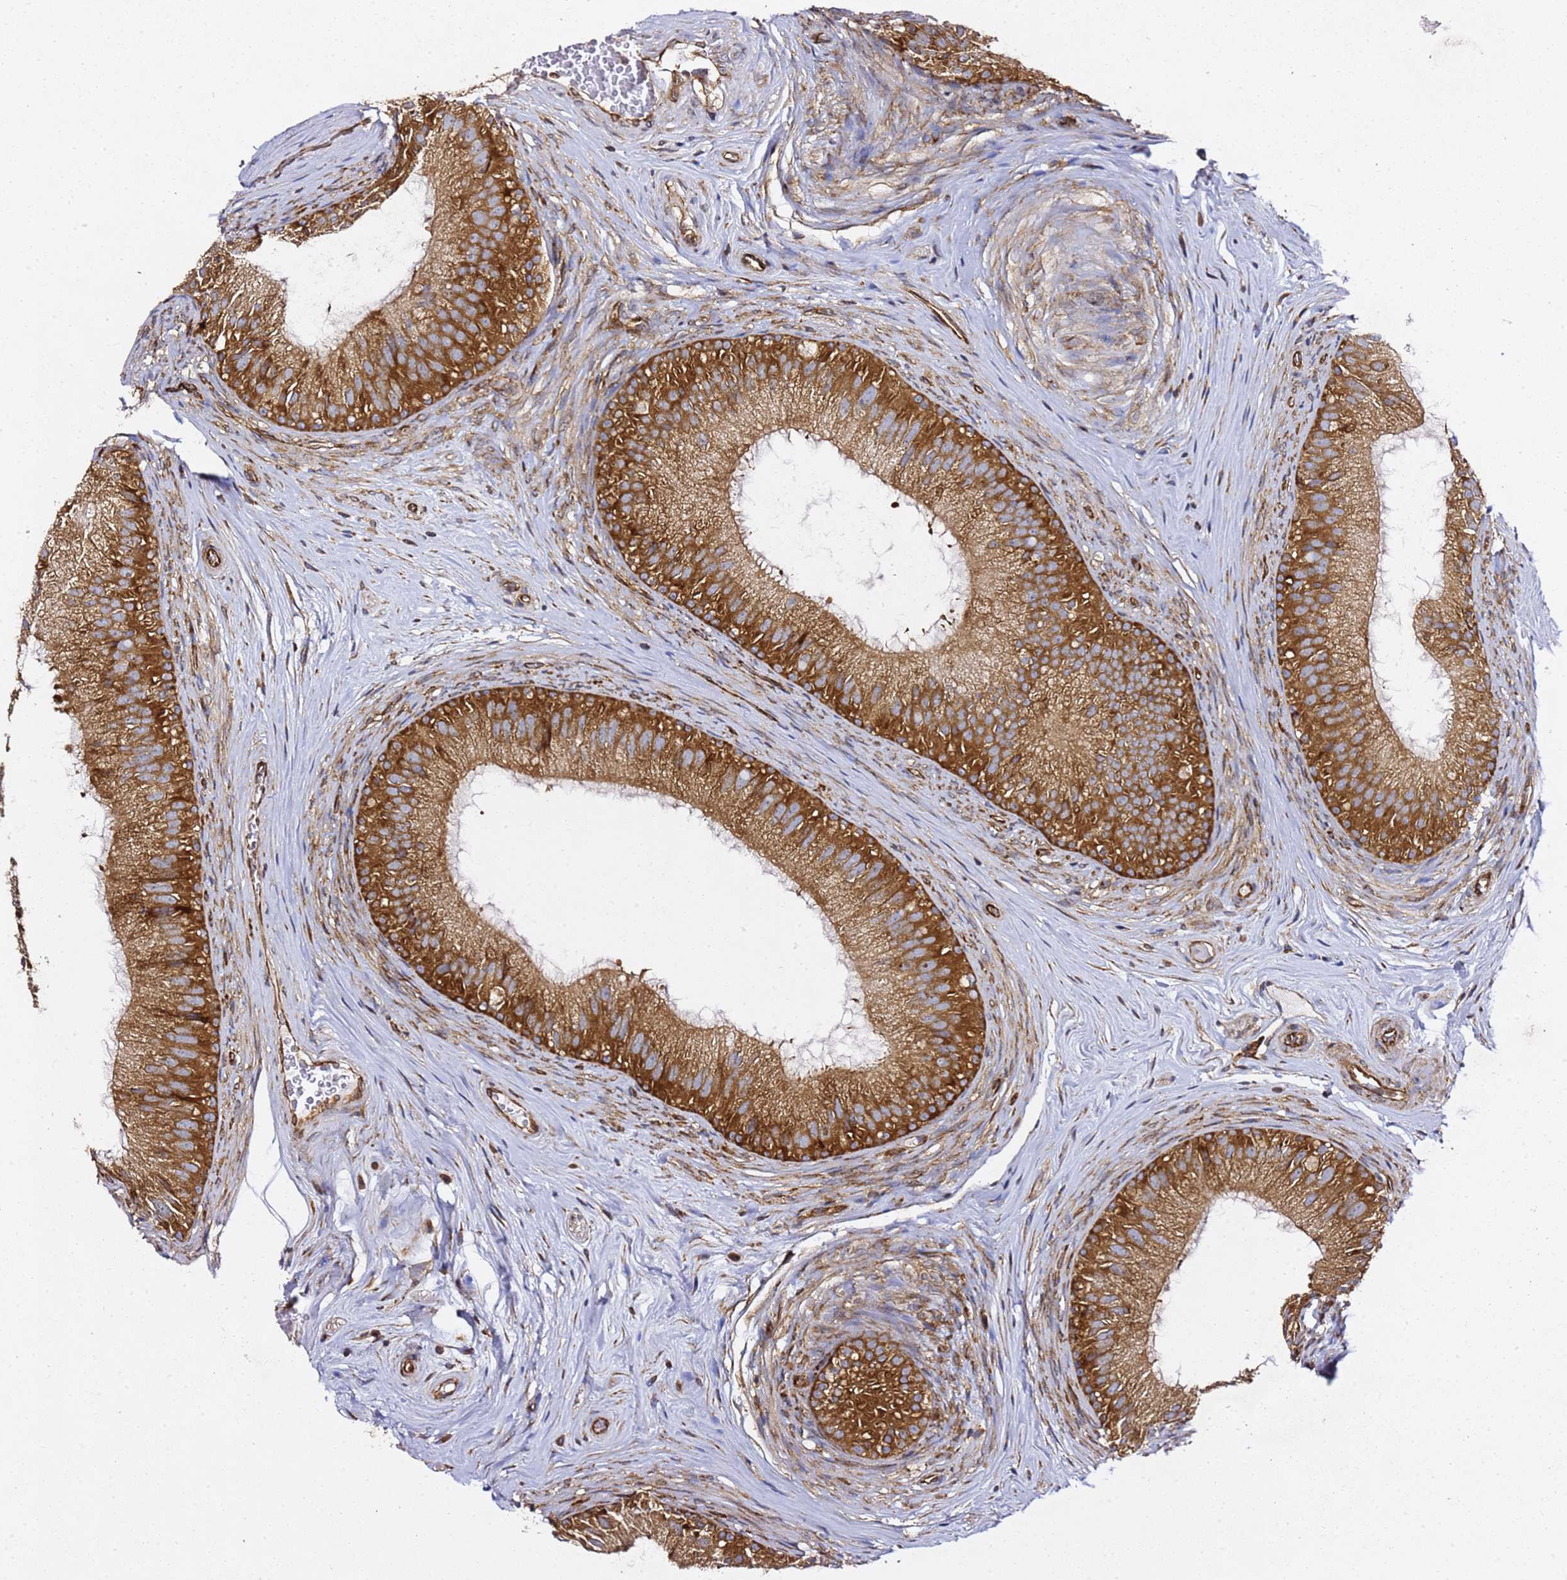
{"staining": {"intensity": "strong", "quantity": ">75%", "location": "cytoplasmic/membranous"}, "tissue": "epididymis", "cell_type": "Glandular cells", "image_type": "normal", "snomed": [{"axis": "morphology", "description": "Normal tissue, NOS"}, {"axis": "topography", "description": "Epididymis"}], "caption": "IHC staining of benign epididymis, which demonstrates high levels of strong cytoplasmic/membranous expression in about >75% of glandular cells indicating strong cytoplasmic/membranous protein staining. The staining was performed using DAB (brown) for protein detection and nuclei were counterstained in hematoxylin (blue).", "gene": "TPST1", "patient": {"sex": "male", "age": 34}}